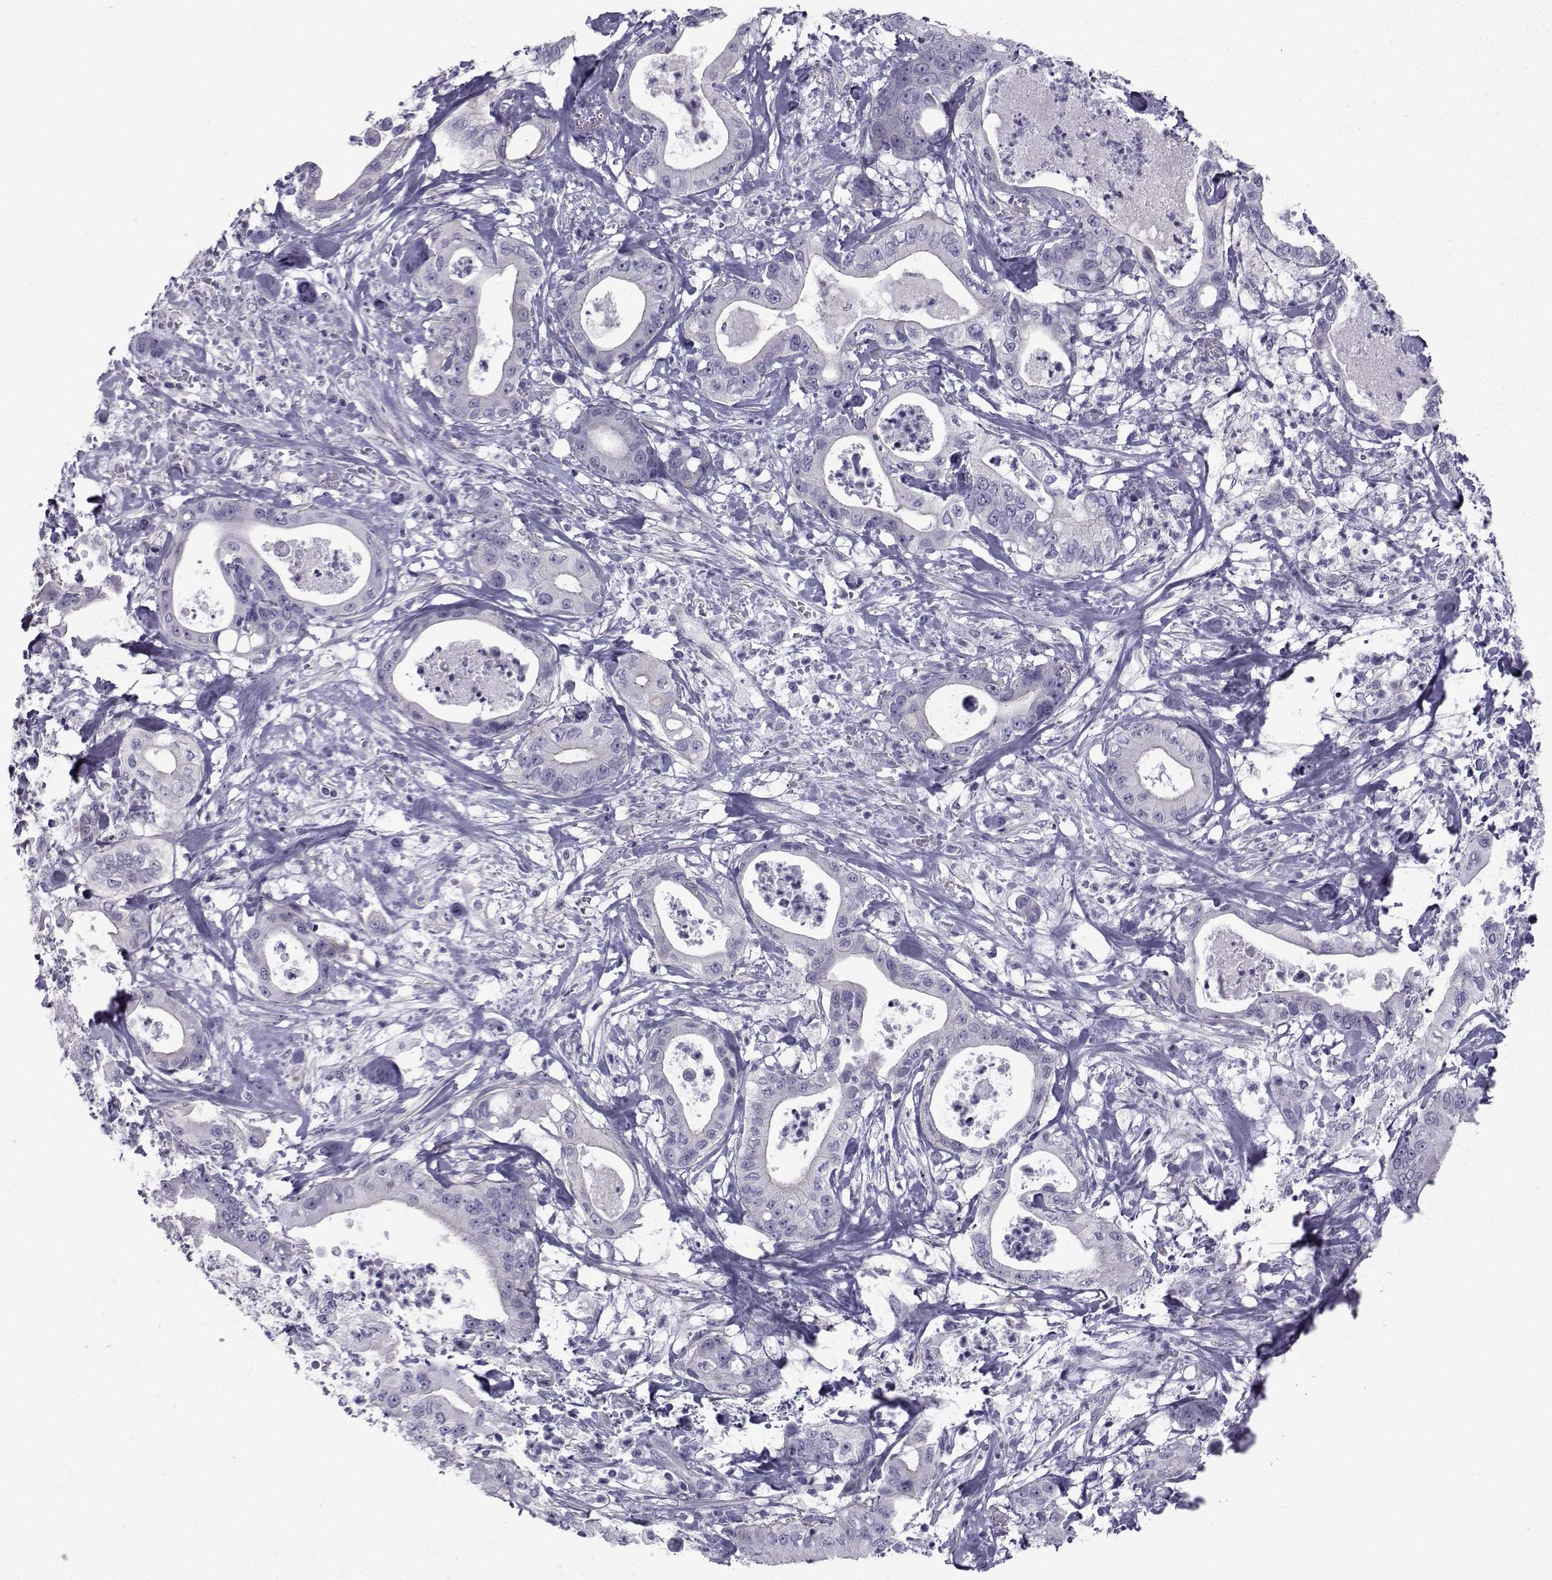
{"staining": {"intensity": "negative", "quantity": "none", "location": "none"}, "tissue": "pancreatic cancer", "cell_type": "Tumor cells", "image_type": "cancer", "snomed": [{"axis": "morphology", "description": "Adenocarcinoma, NOS"}, {"axis": "topography", "description": "Pancreas"}], "caption": "Immunohistochemistry histopathology image of pancreatic cancer stained for a protein (brown), which shows no expression in tumor cells.", "gene": "SPANXD", "patient": {"sex": "male", "age": 71}}